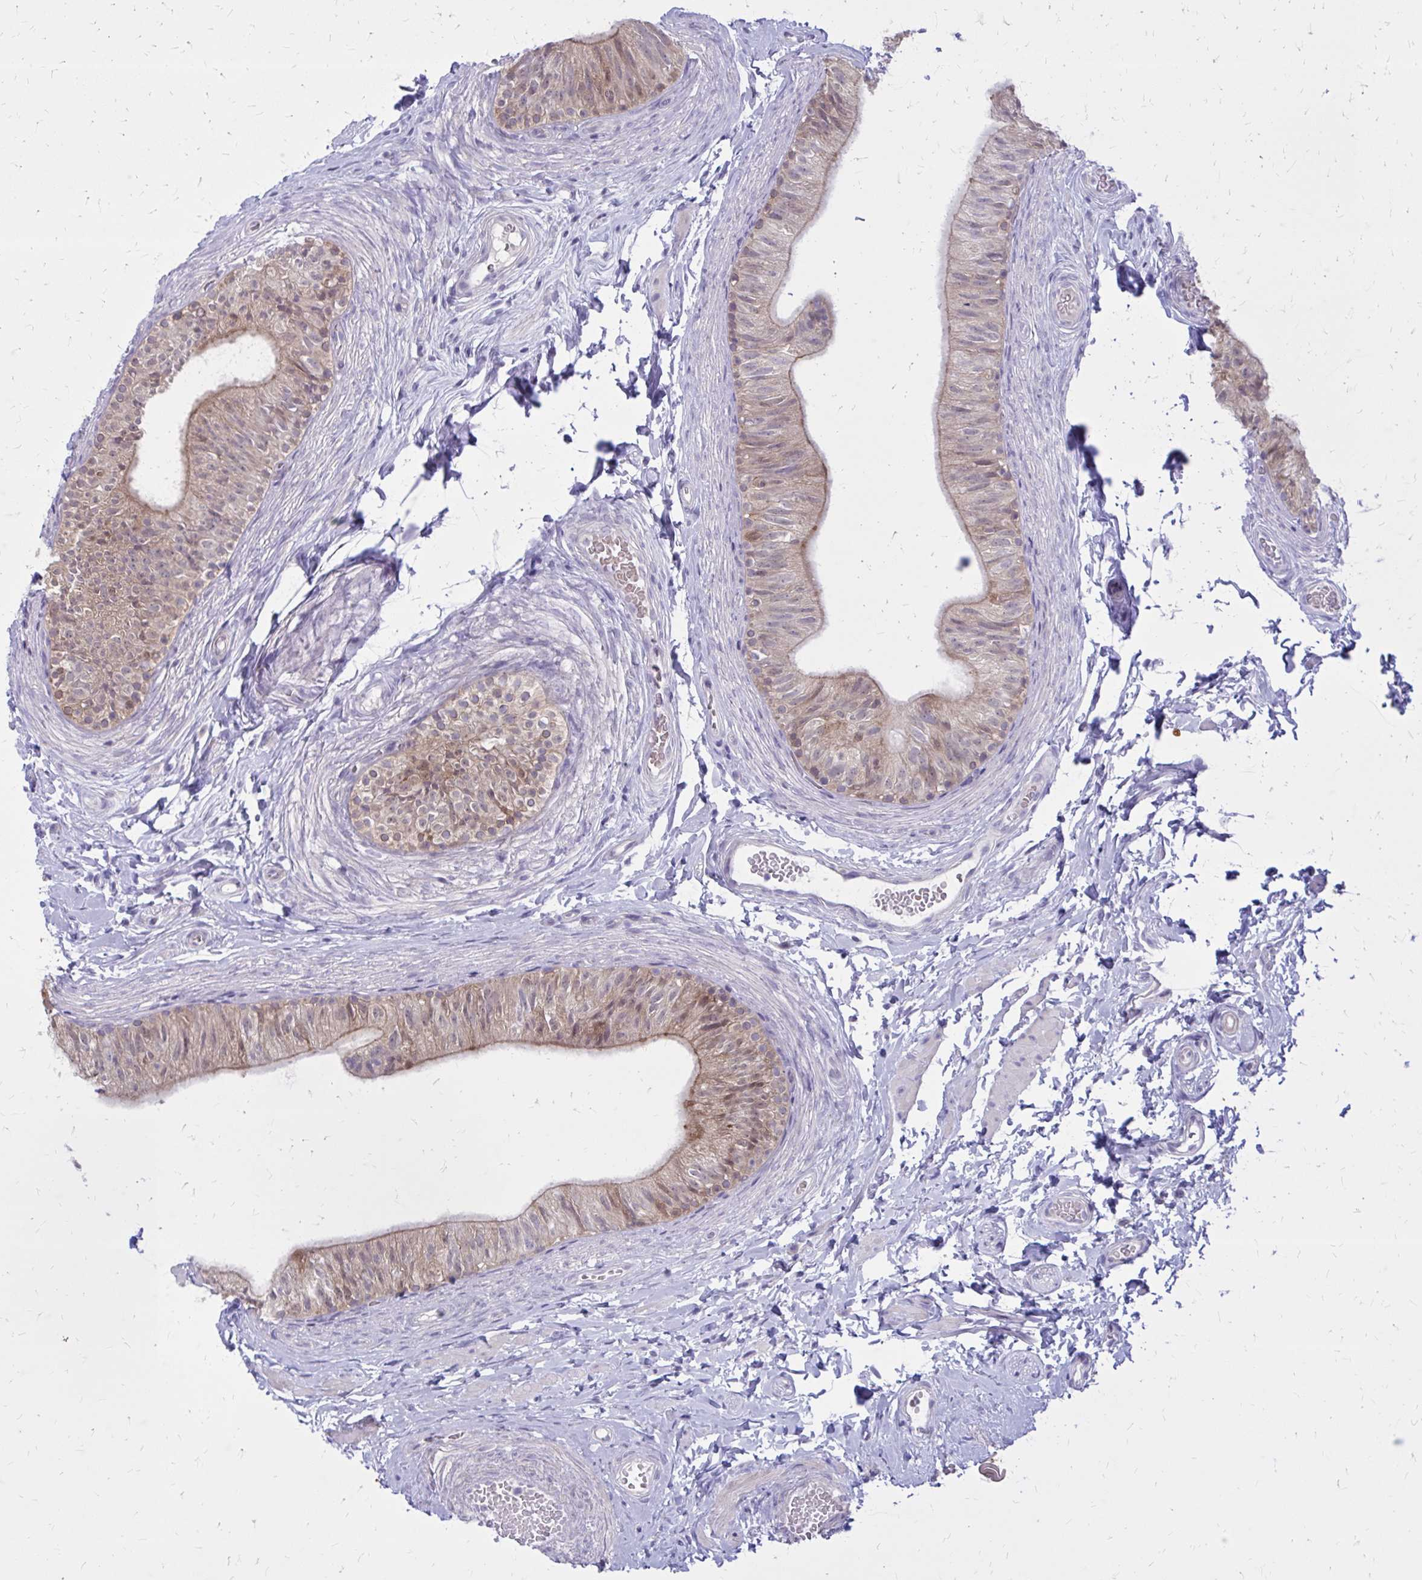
{"staining": {"intensity": "strong", "quantity": "25%-75%", "location": "cytoplasmic/membranous"}, "tissue": "epididymis", "cell_type": "Glandular cells", "image_type": "normal", "snomed": [{"axis": "morphology", "description": "Normal tissue, NOS"}, {"axis": "topography", "description": "Epididymis, spermatic cord, NOS"}, {"axis": "topography", "description": "Epididymis"}, {"axis": "topography", "description": "Peripheral nerve tissue"}], "caption": "An immunohistochemistry histopathology image of benign tissue is shown. Protein staining in brown shows strong cytoplasmic/membranous positivity in epididymis within glandular cells. (DAB (3,3'-diaminobenzidine) IHC, brown staining for protein, blue staining for nuclei).", "gene": "DBI", "patient": {"sex": "male", "age": 29}}